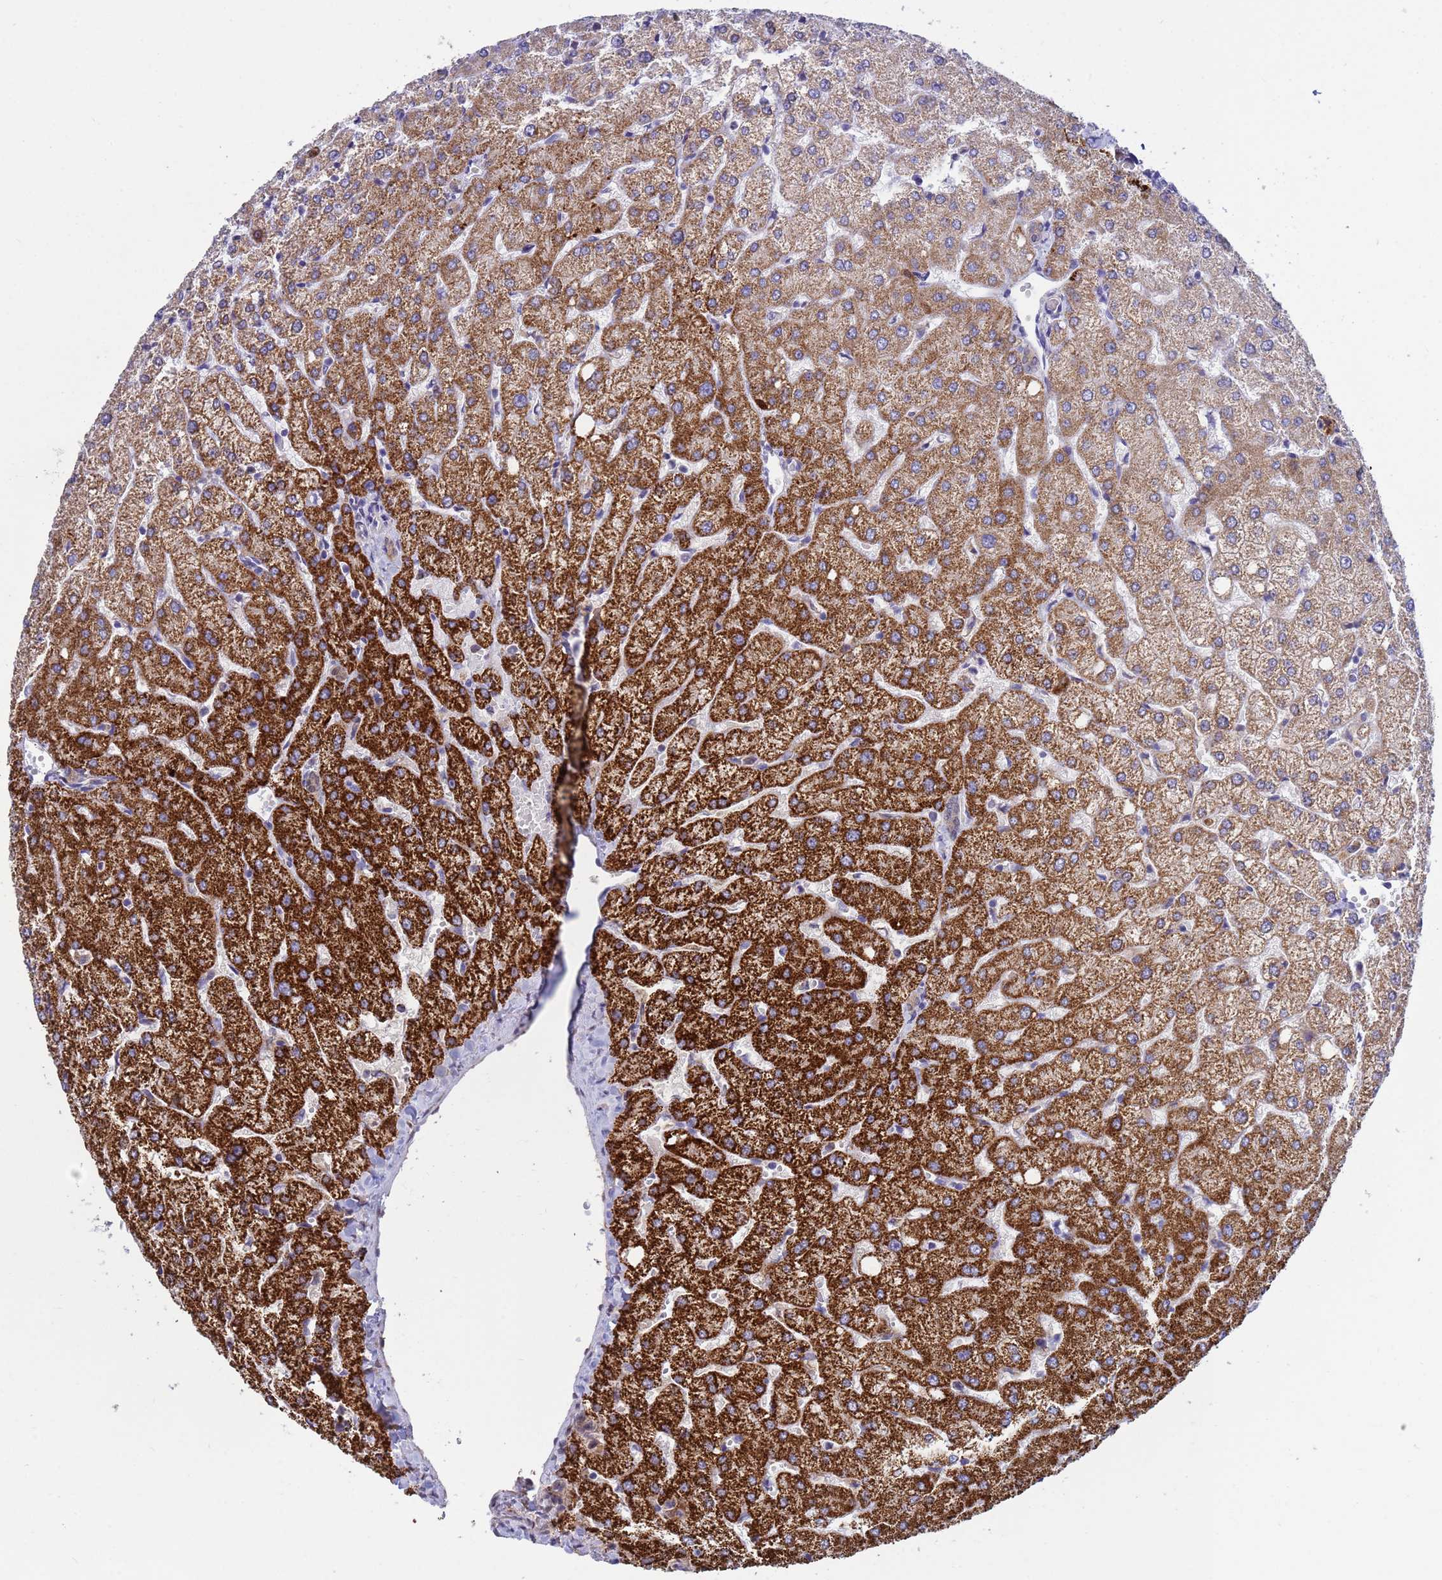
{"staining": {"intensity": "moderate", "quantity": ">75%", "location": "nuclear"}, "tissue": "liver", "cell_type": "Cholangiocytes", "image_type": "normal", "snomed": [{"axis": "morphology", "description": "Normal tissue, NOS"}, {"axis": "topography", "description": "Liver"}], "caption": "Moderate nuclear positivity is appreciated in about >75% of cholangiocytes in unremarkable liver. (Brightfield microscopy of DAB IHC at high magnification).", "gene": "TUBGCP3", "patient": {"sex": "female", "age": 54}}